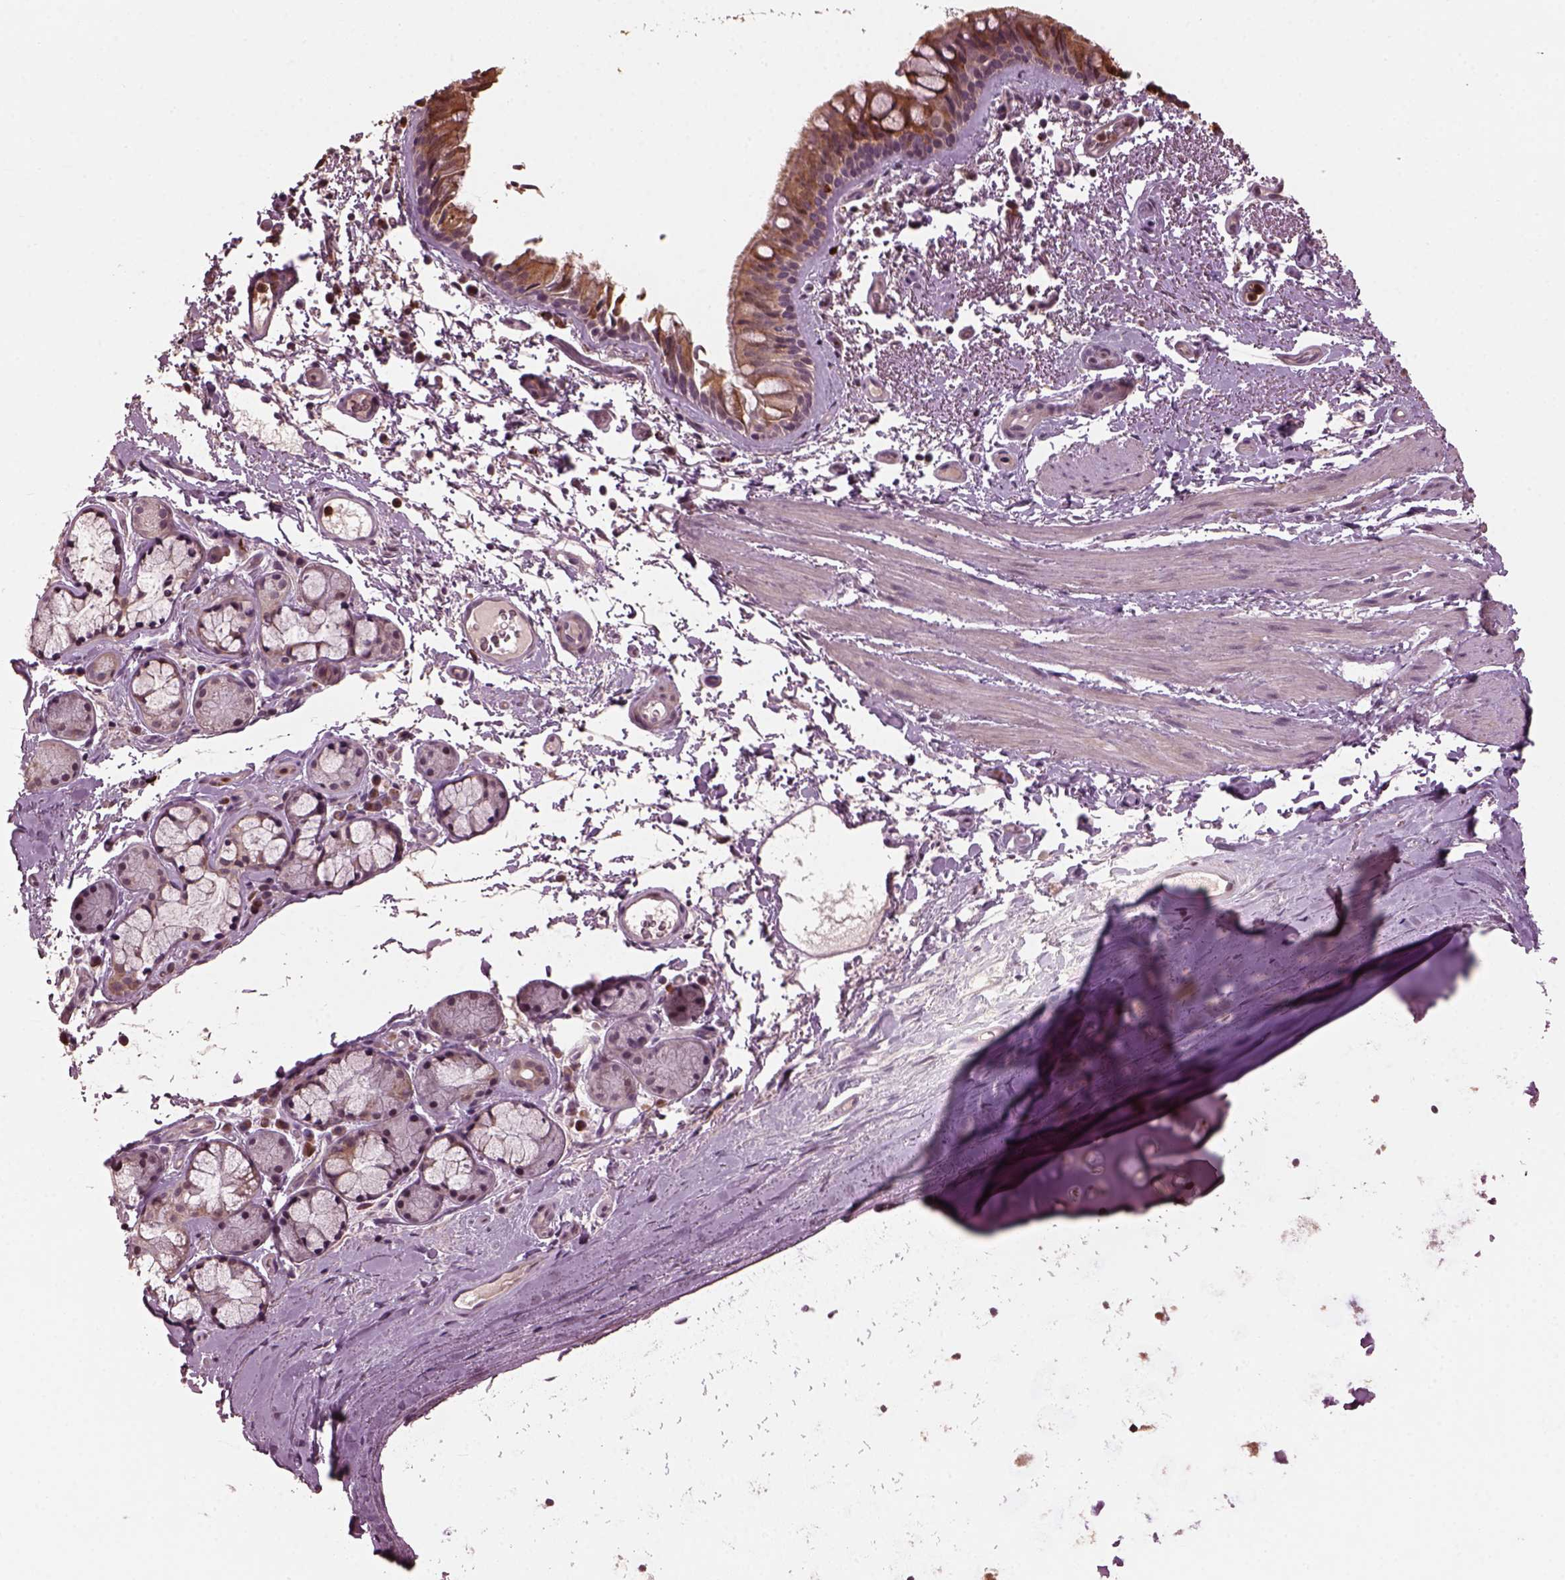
{"staining": {"intensity": "moderate", "quantity": ">75%", "location": "cytoplasmic/membranous"}, "tissue": "bronchus", "cell_type": "Respiratory epithelial cells", "image_type": "normal", "snomed": [{"axis": "morphology", "description": "Normal tissue, NOS"}, {"axis": "topography", "description": "Bronchus"}], "caption": "Respiratory epithelial cells display medium levels of moderate cytoplasmic/membranous positivity in approximately >75% of cells in normal human bronchus. (Stains: DAB in brown, nuclei in blue, Microscopy: brightfield microscopy at high magnification).", "gene": "RUFY3", "patient": {"sex": "female", "age": 64}}